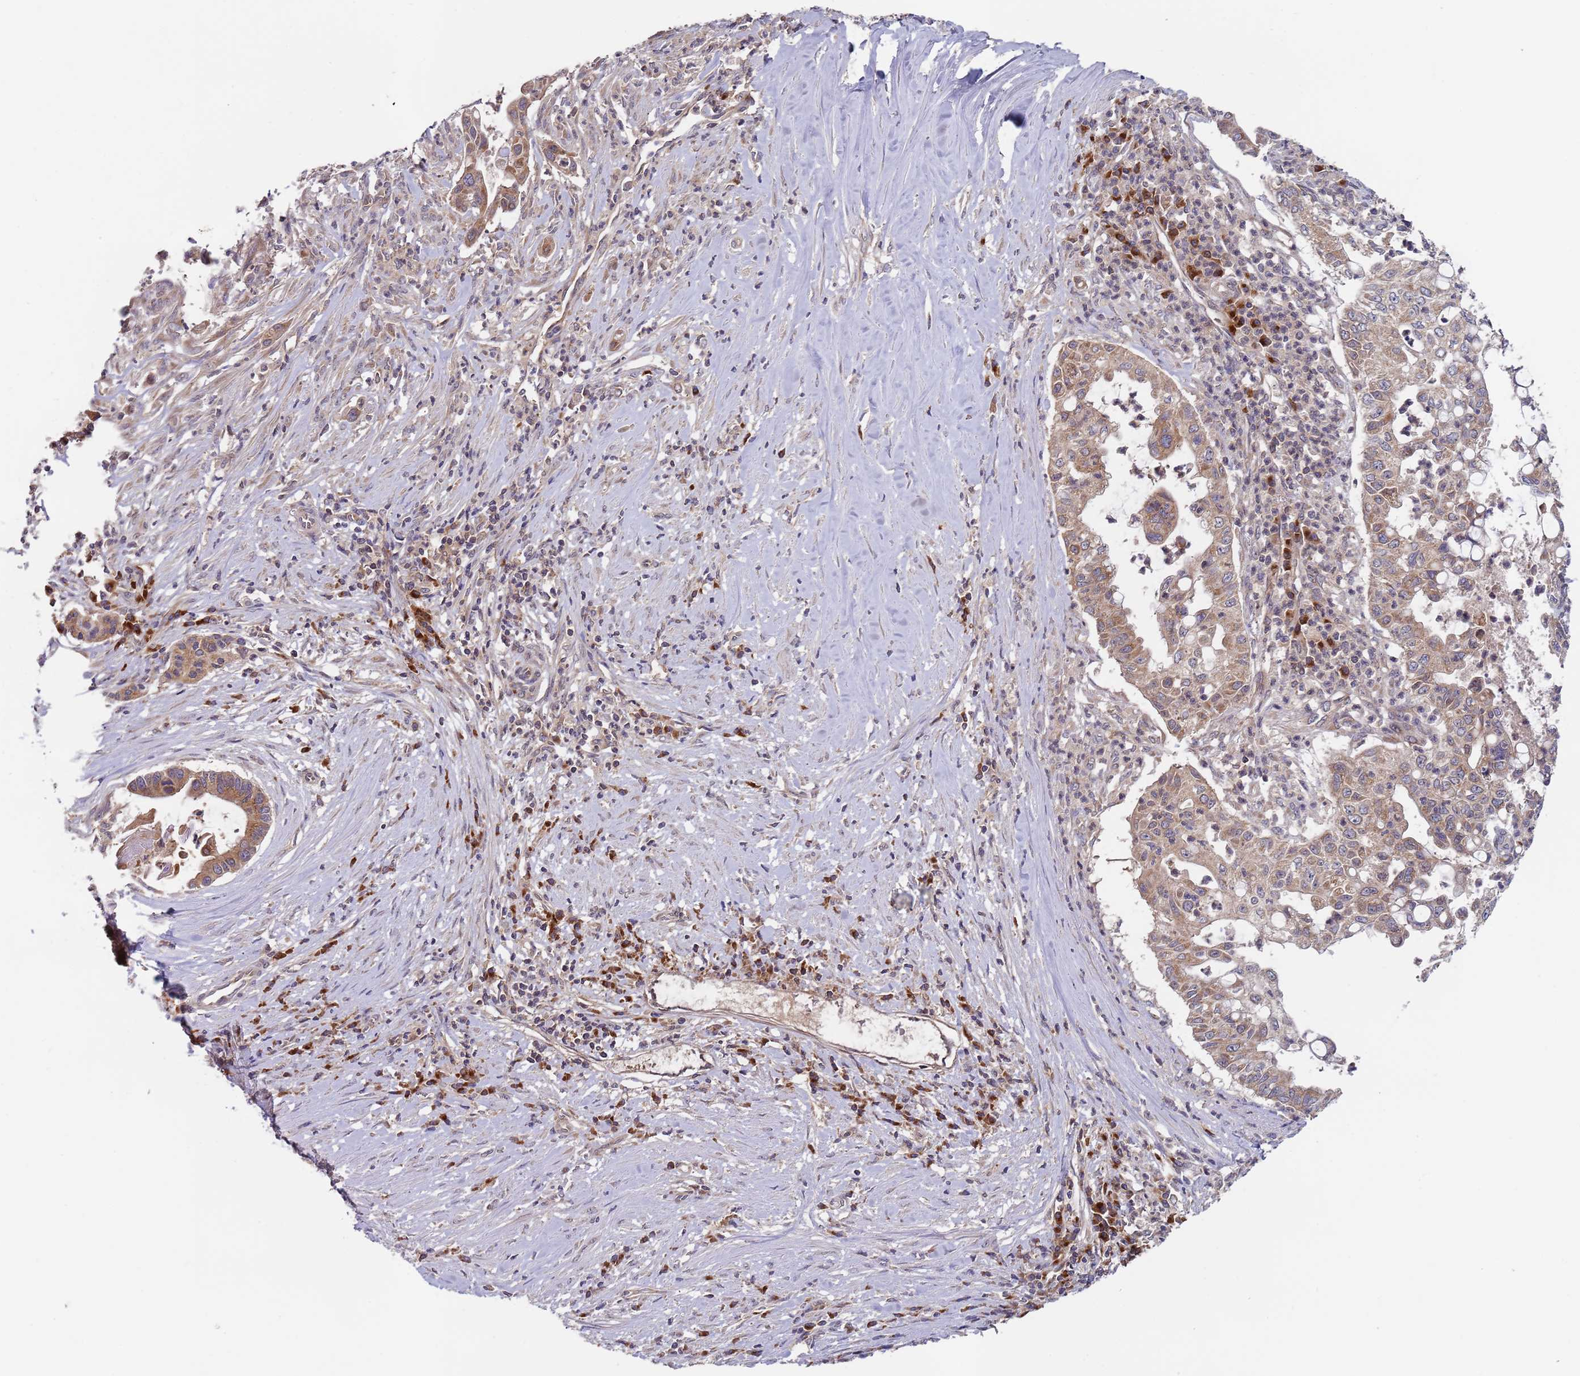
{"staining": {"intensity": "moderate", "quantity": ">75%", "location": "cytoplasmic/membranous"}, "tissue": "pancreatic cancer", "cell_type": "Tumor cells", "image_type": "cancer", "snomed": [{"axis": "morphology", "description": "Adenocarcinoma, NOS"}, {"axis": "topography", "description": "Pancreas"}], "caption": "About >75% of tumor cells in human pancreatic cancer (adenocarcinoma) demonstrate moderate cytoplasmic/membranous protein expression as visualized by brown immunohistochemical staining.", "gene": "OR5A2", "patient": {"sex": "male", "age": 73}}